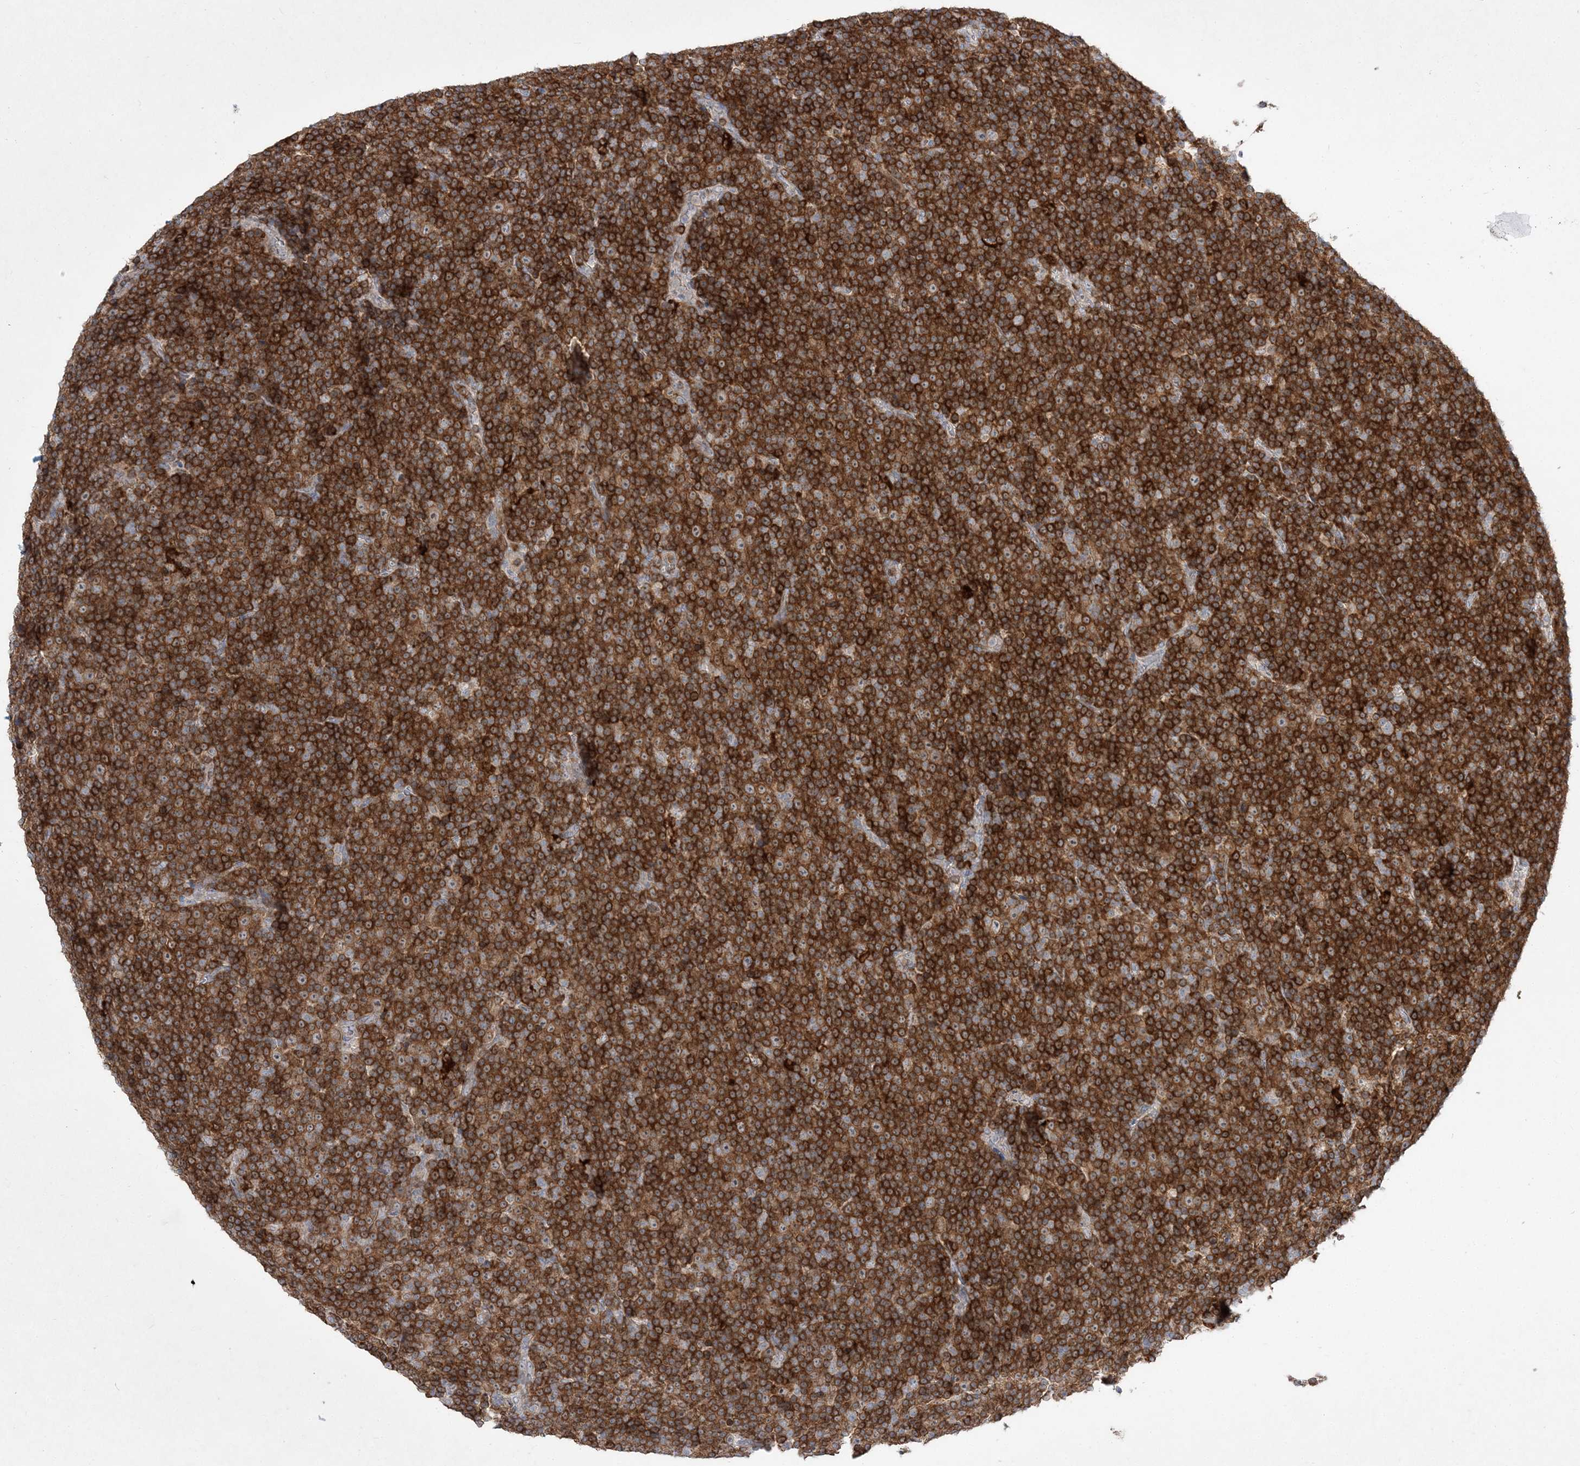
{"staining": {"intensity": "strong", "quantity": ">75%", "location": "cytoplasmic/membranous"}, "tissue": "lymphoma", "cell_type": "Tumor cells", "image_type": "cancer", "snomed": [{"axis": "morphology", "description": "Malignant lymphoma, non-Hodgkin's type, Low grade"}, {"axis": "topography", "description": "Lymph node"}], "caption": "Human lymphoma stained with a brown dye reveals strong cytoplasmic/membranous positive staining in approximately >75% of tumor cells.", "gene": "CLNK", "patient": {"sex": "female", "age": 67}}